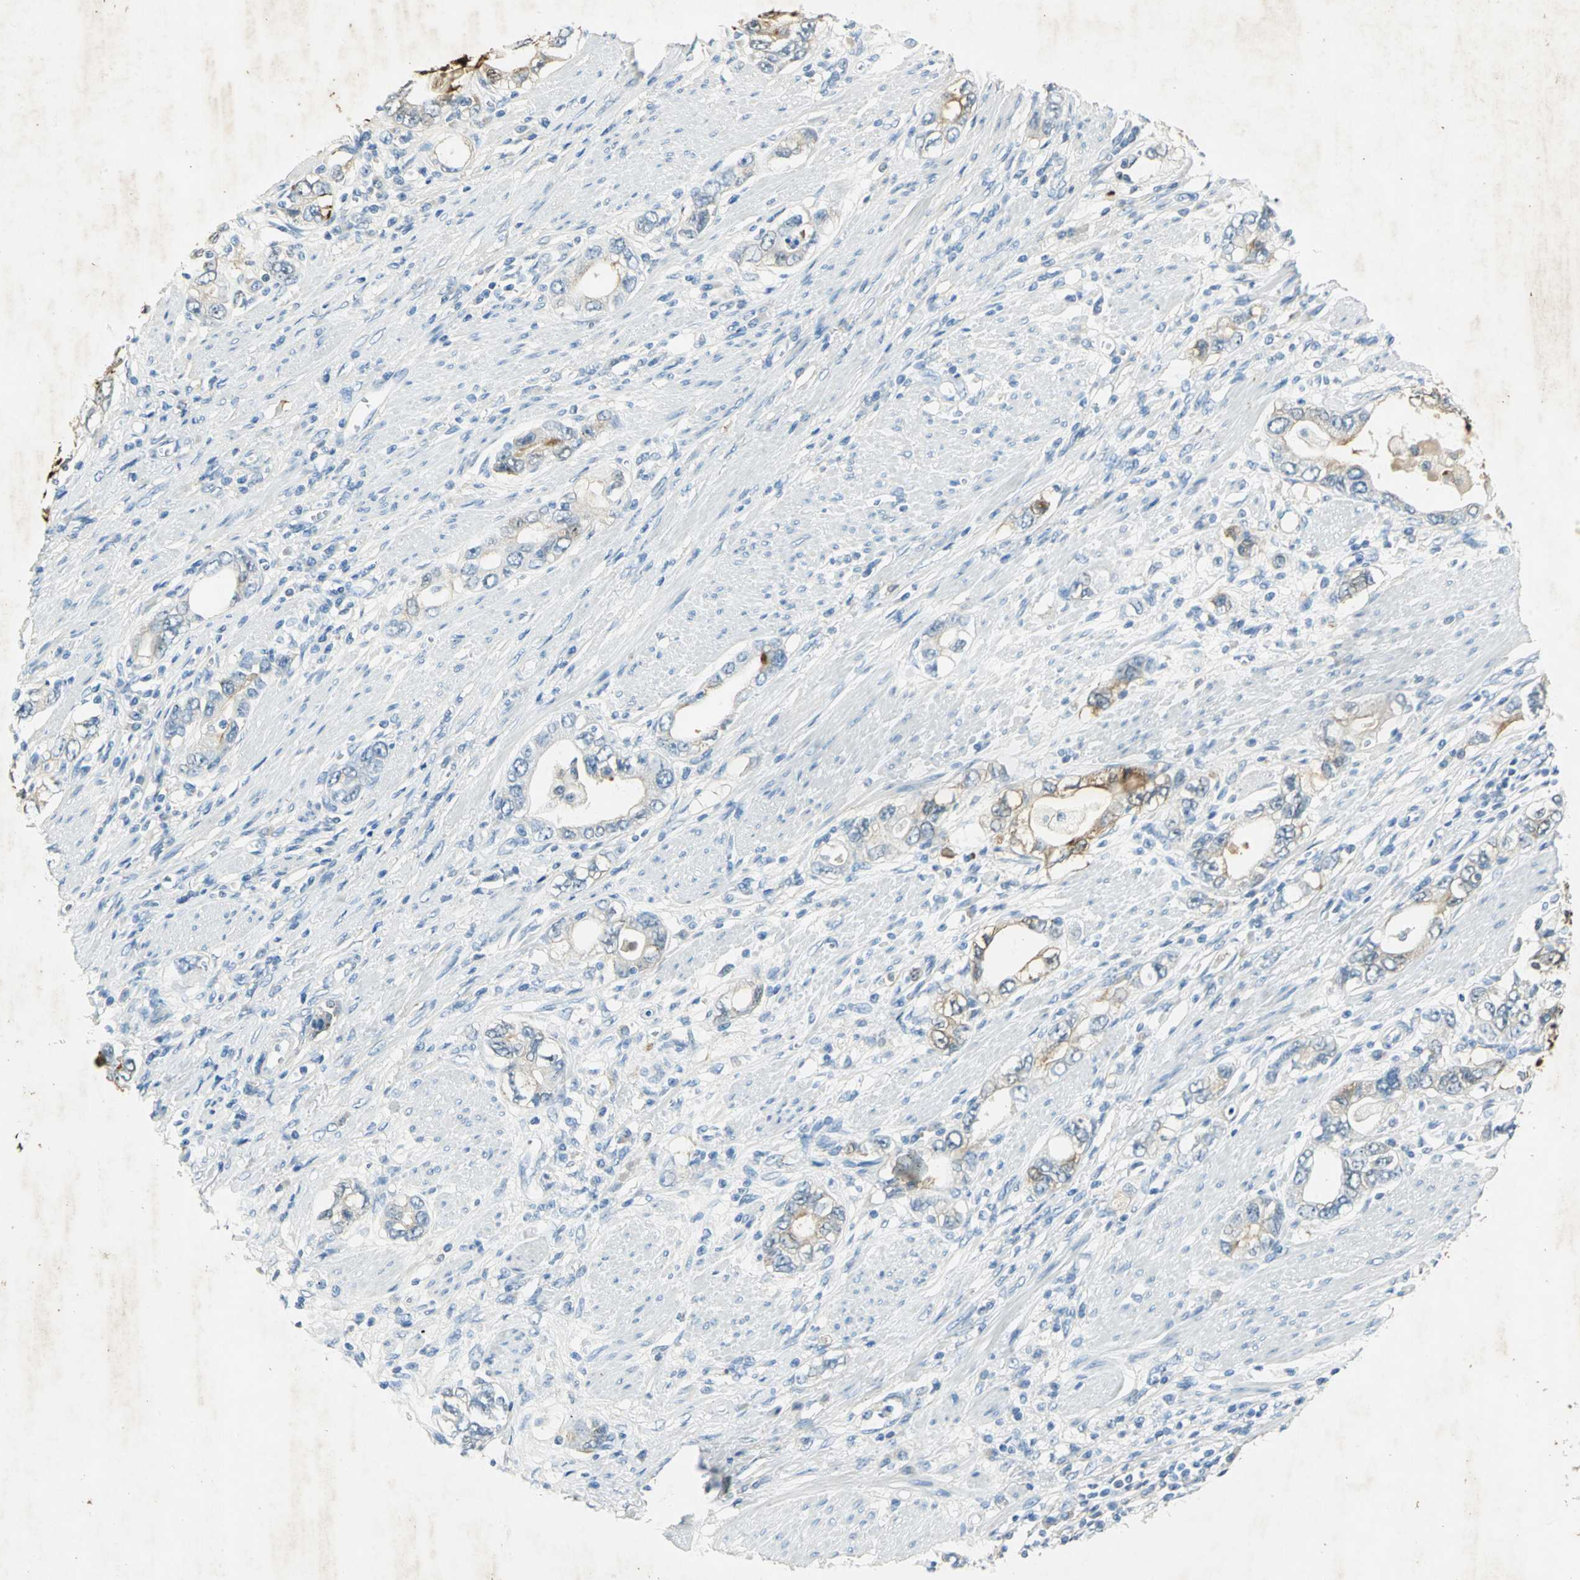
{"staining": {"intensity": "weak", "quantity": "<25%", "location": "cytoplasmic/membranous"}, "tissue": "stomach cancer", "cell_type": "Tumor cells", "image_type": "cancer", "snomed": [{"axis": "morphology", "description": "Adenocarcinoma, NOS"}, {"axis": "topography", "description": "Stomach, lower"}], "caption": "This is an immunohistochemistry (IHC) image of human stomach cancer (adenocarcinoma). There is no positivity in tumor cells.", "gene": "ANXA4", "patient": {"sex": "female", "age": 93}}